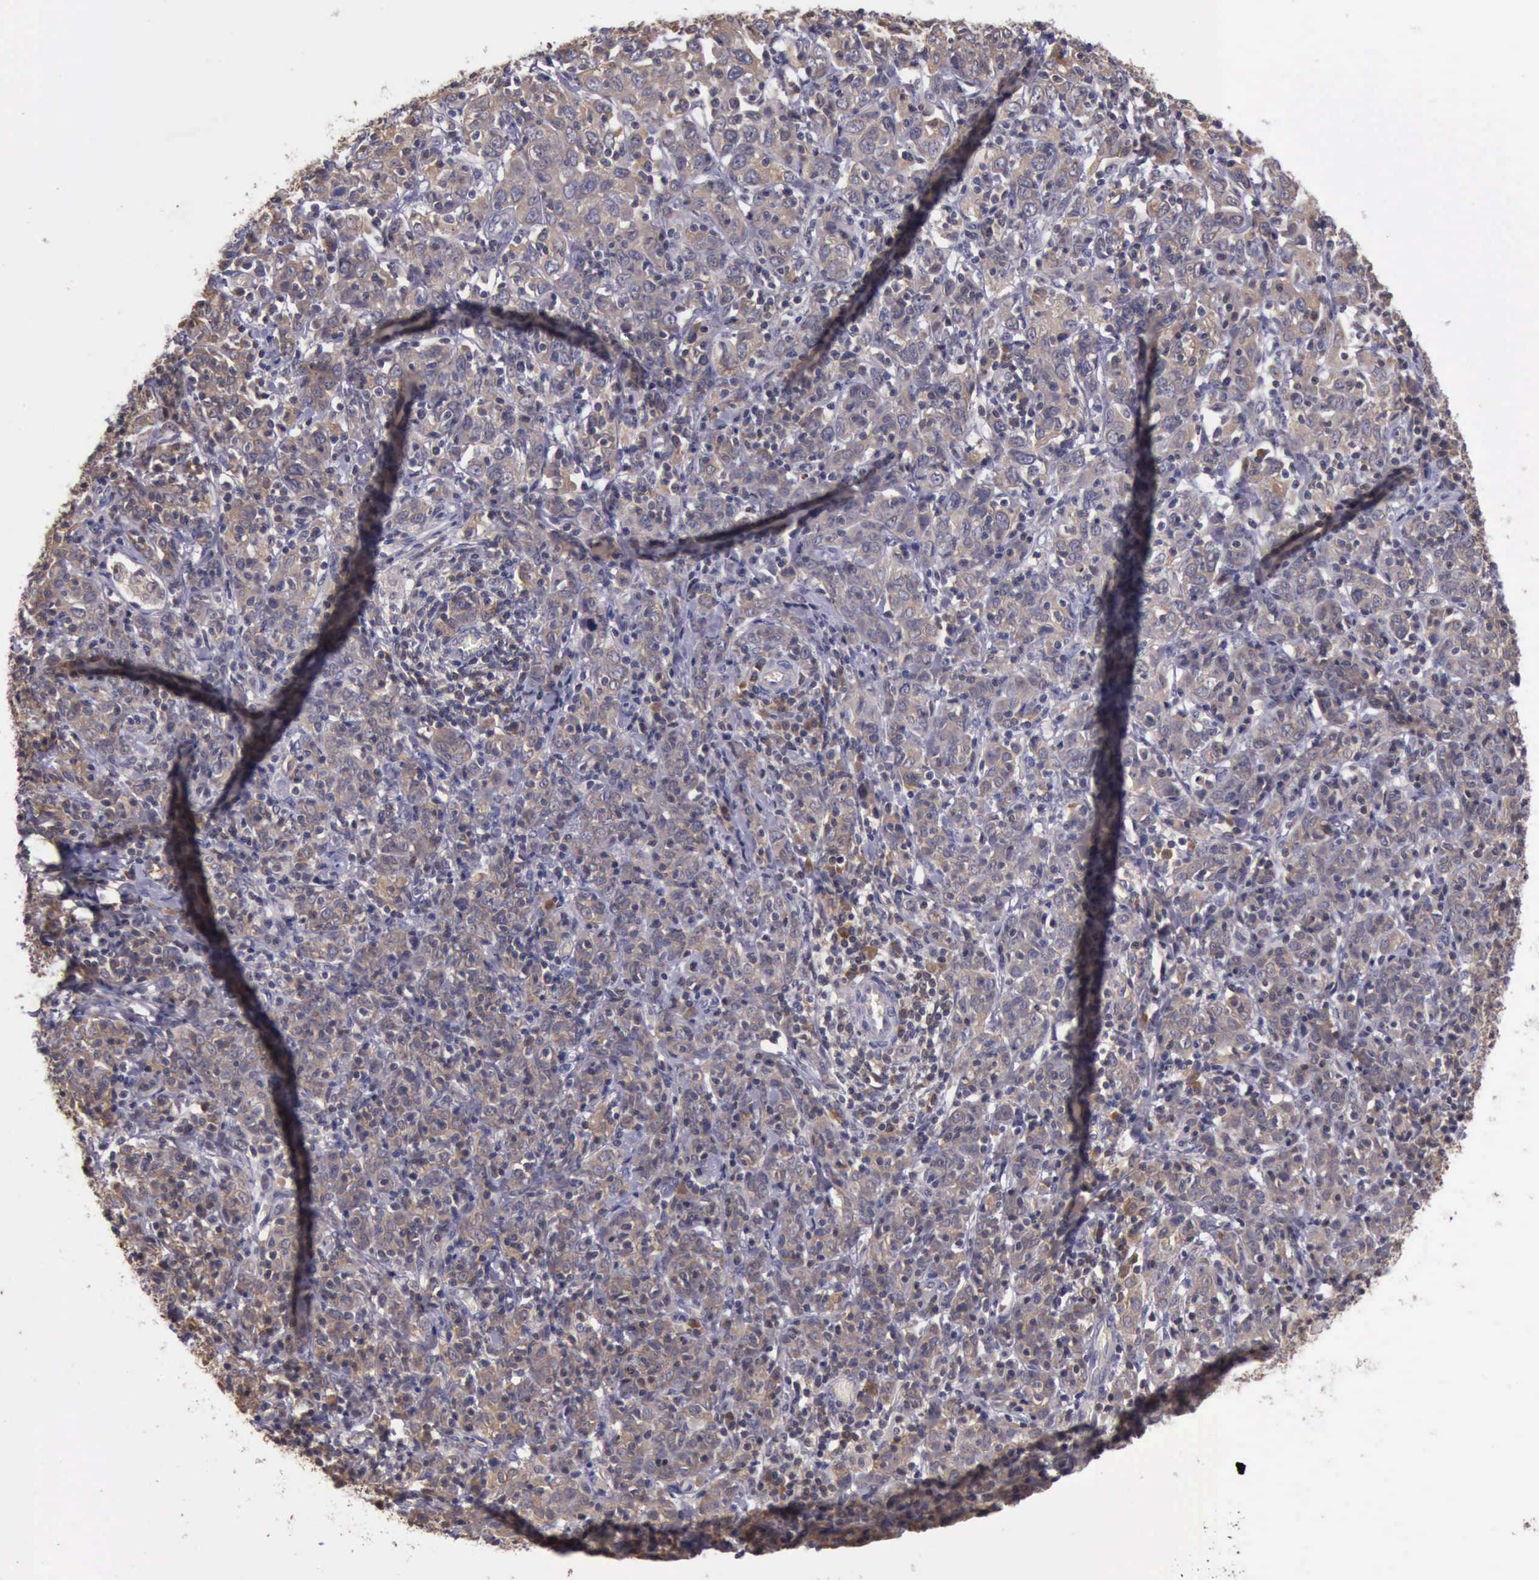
{"staining": {"intensity": "negative", "quantity": "none", "location": "none"}, "tissue": "cervical cancer", "cell_type": "Tumor cells", "image_type": "cancer", "snomed": [{"axis": "morphology", "description": "Normal tissue, NOS"}, {"axis": "morphology", "description": "Squamous cell carcinoma, NOS"}, {"axis": "topography", "description": "Cervix"}], "caption": "Immunohistochemistry (IHC) histopathology image of neoplastic tissue: human cervical cancer (squamous cell carcinoma) stained with DAB shows no significant protein staining in tumor cells.", "gene": "RAB39B", "patient": {"sex": "female", "age": 67}}